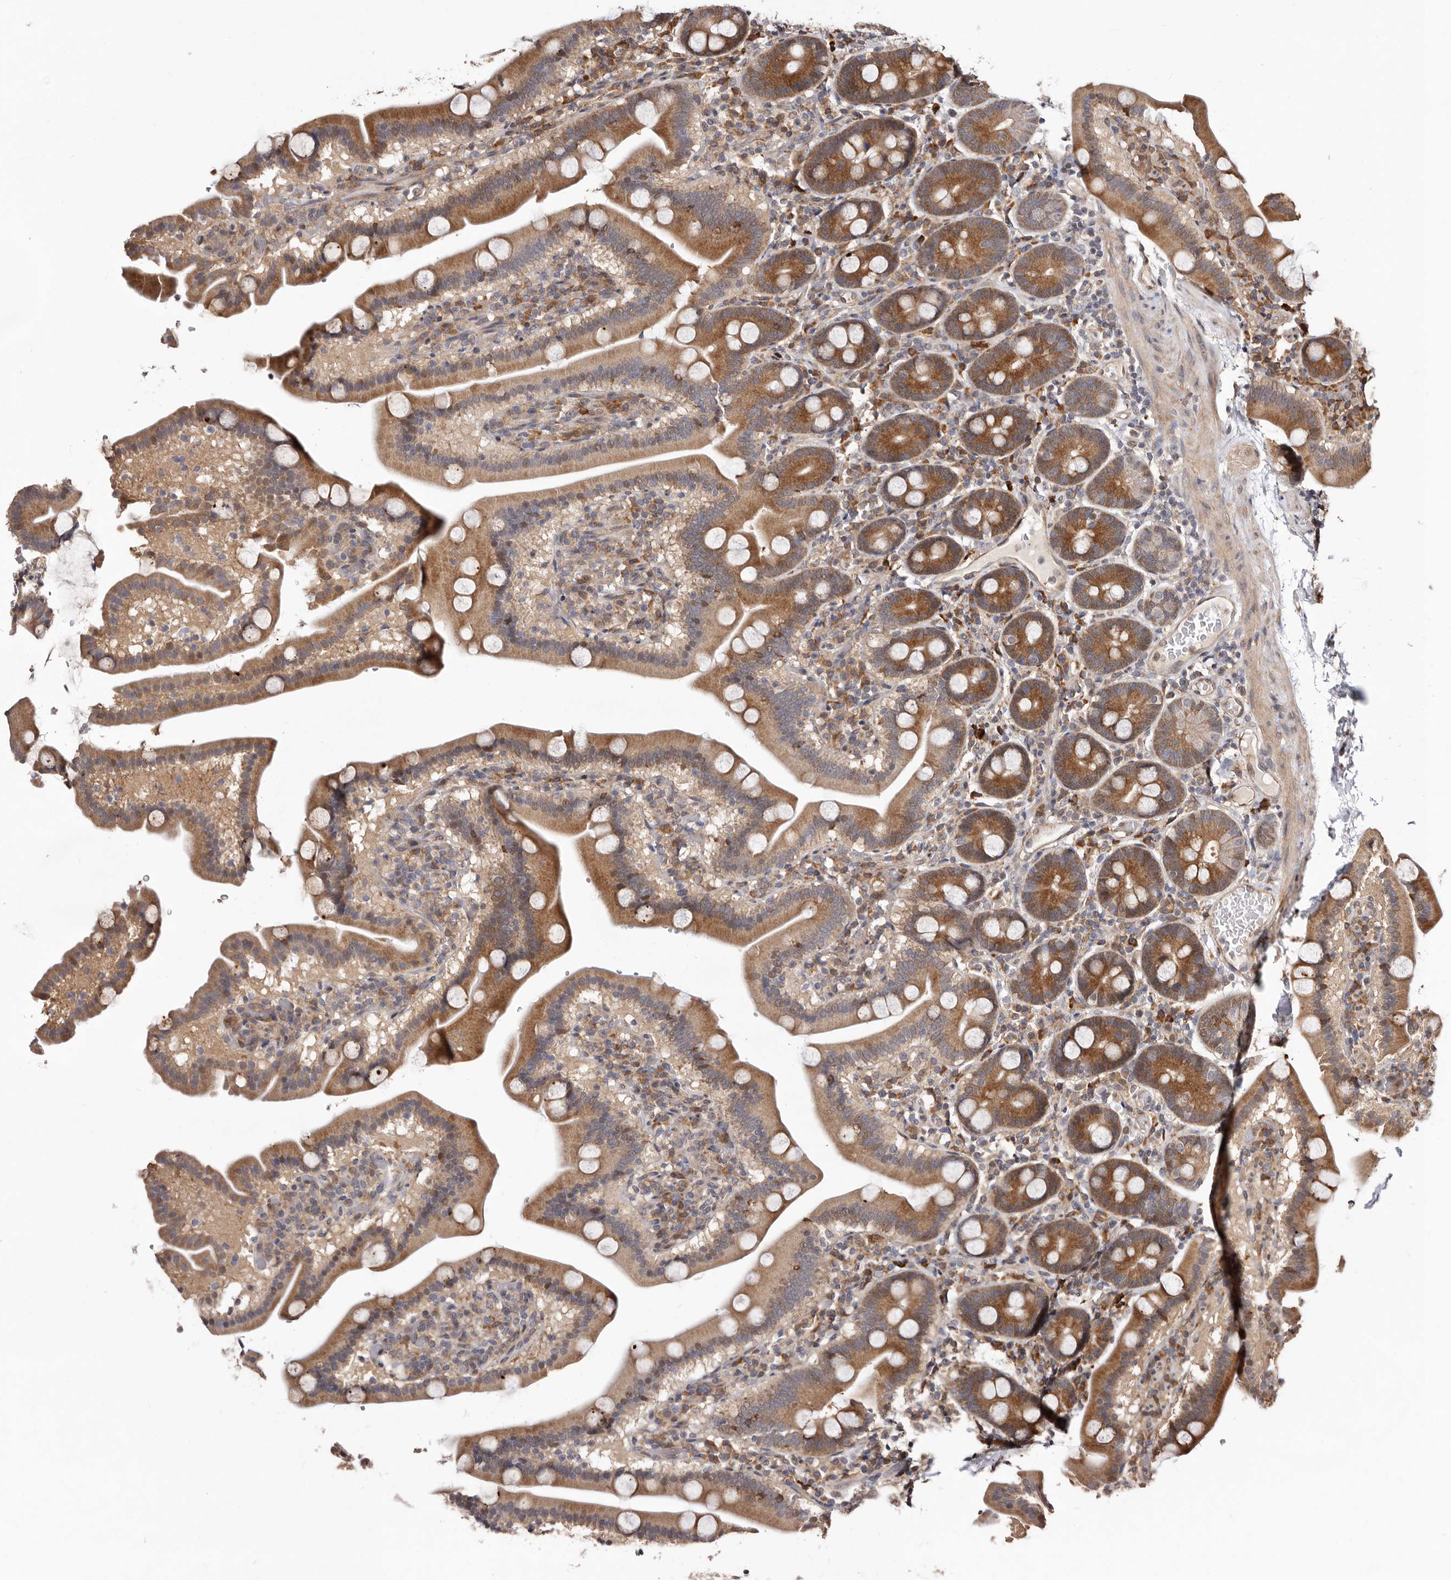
{"staining": {"intensity": "moderate", "quantity": ">75%", "location": "cytoplasmic/membranous"}, "tissue": "duodenum", "cell_type": "Glandular cells", "image_type": "normal", "snomed": [{"axis": "morphology", "description": "Normal tissue, NOS"}, {"axis": "topography", "description": "Duodenum"}], "caption": "Duodenum stained with DAB (3,3'-diaminobenzidine) immunohistochemistry shows medium levels of moderate cytoplasmic/membranous staining in approximately >75% of glandular cells. (DAB (3,3'-diaminobenzidine) = brown stain, brightfield microscopy at high magnification).", "gene": "RRM2B", "patient": {"sex": "male", "age": 55}}